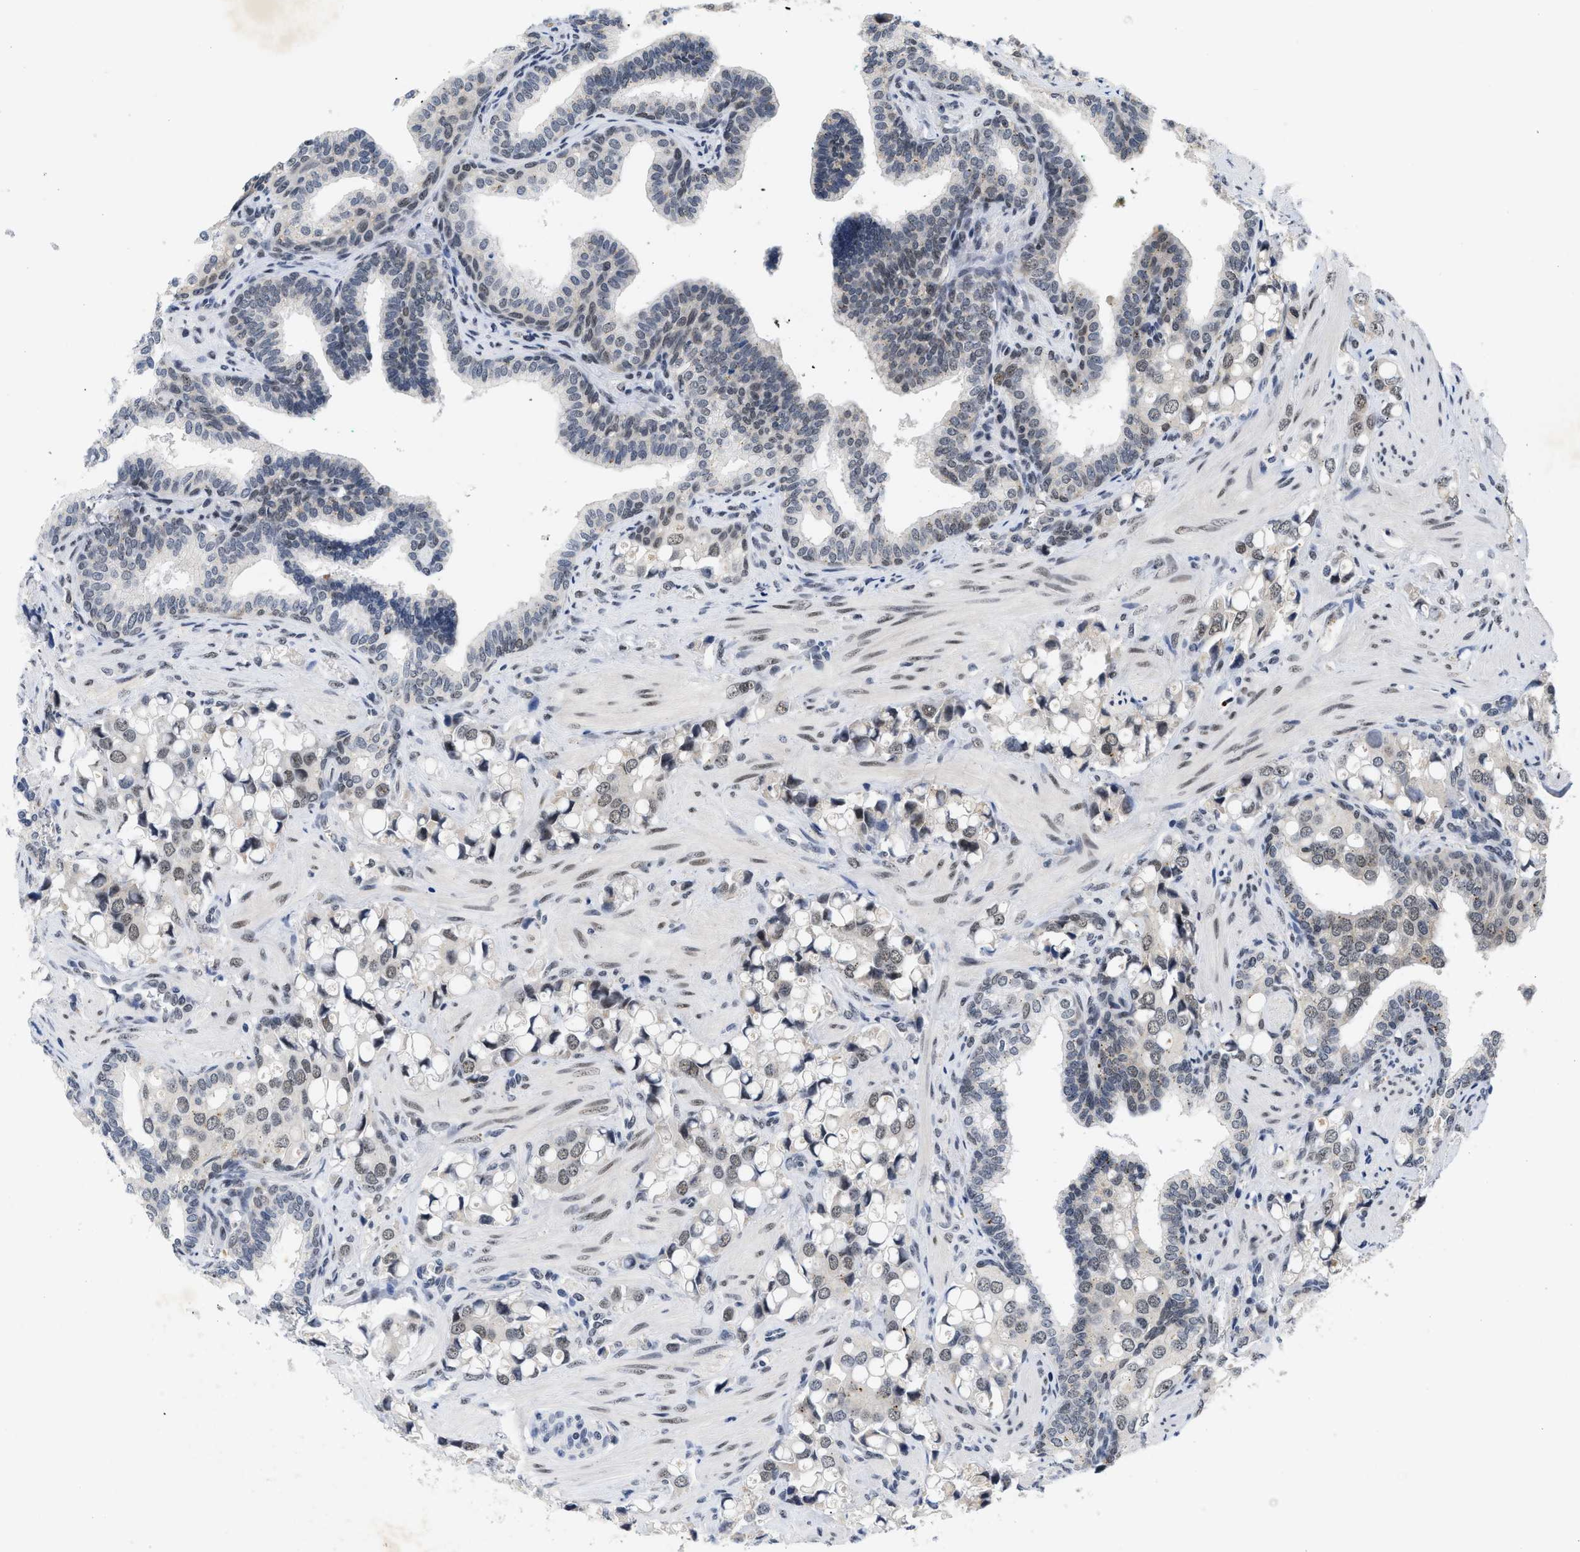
{"staining": {"intensity": "weak", "quantity": "<25%", "location": "nuclear"}, "tissue": "prostate cancer", "cell_type": "Tumor cells", "image_type": "cancer", "snomed": [{"axis": "morphology", "description": "Adenocarcinoma, High grade"}, {"axis": "topography", "description": "Prostate"}], "caption": "This image is of prostate cancer (high-grade adenocarcinoma) stained with immunohistochemistry (IHC) to label a protein in brown with the nuclei are counter-stained blue. There is no expression in tumor cells.", "gene": "ZNF346", "patient": {"sex": "male", "age": 52}}